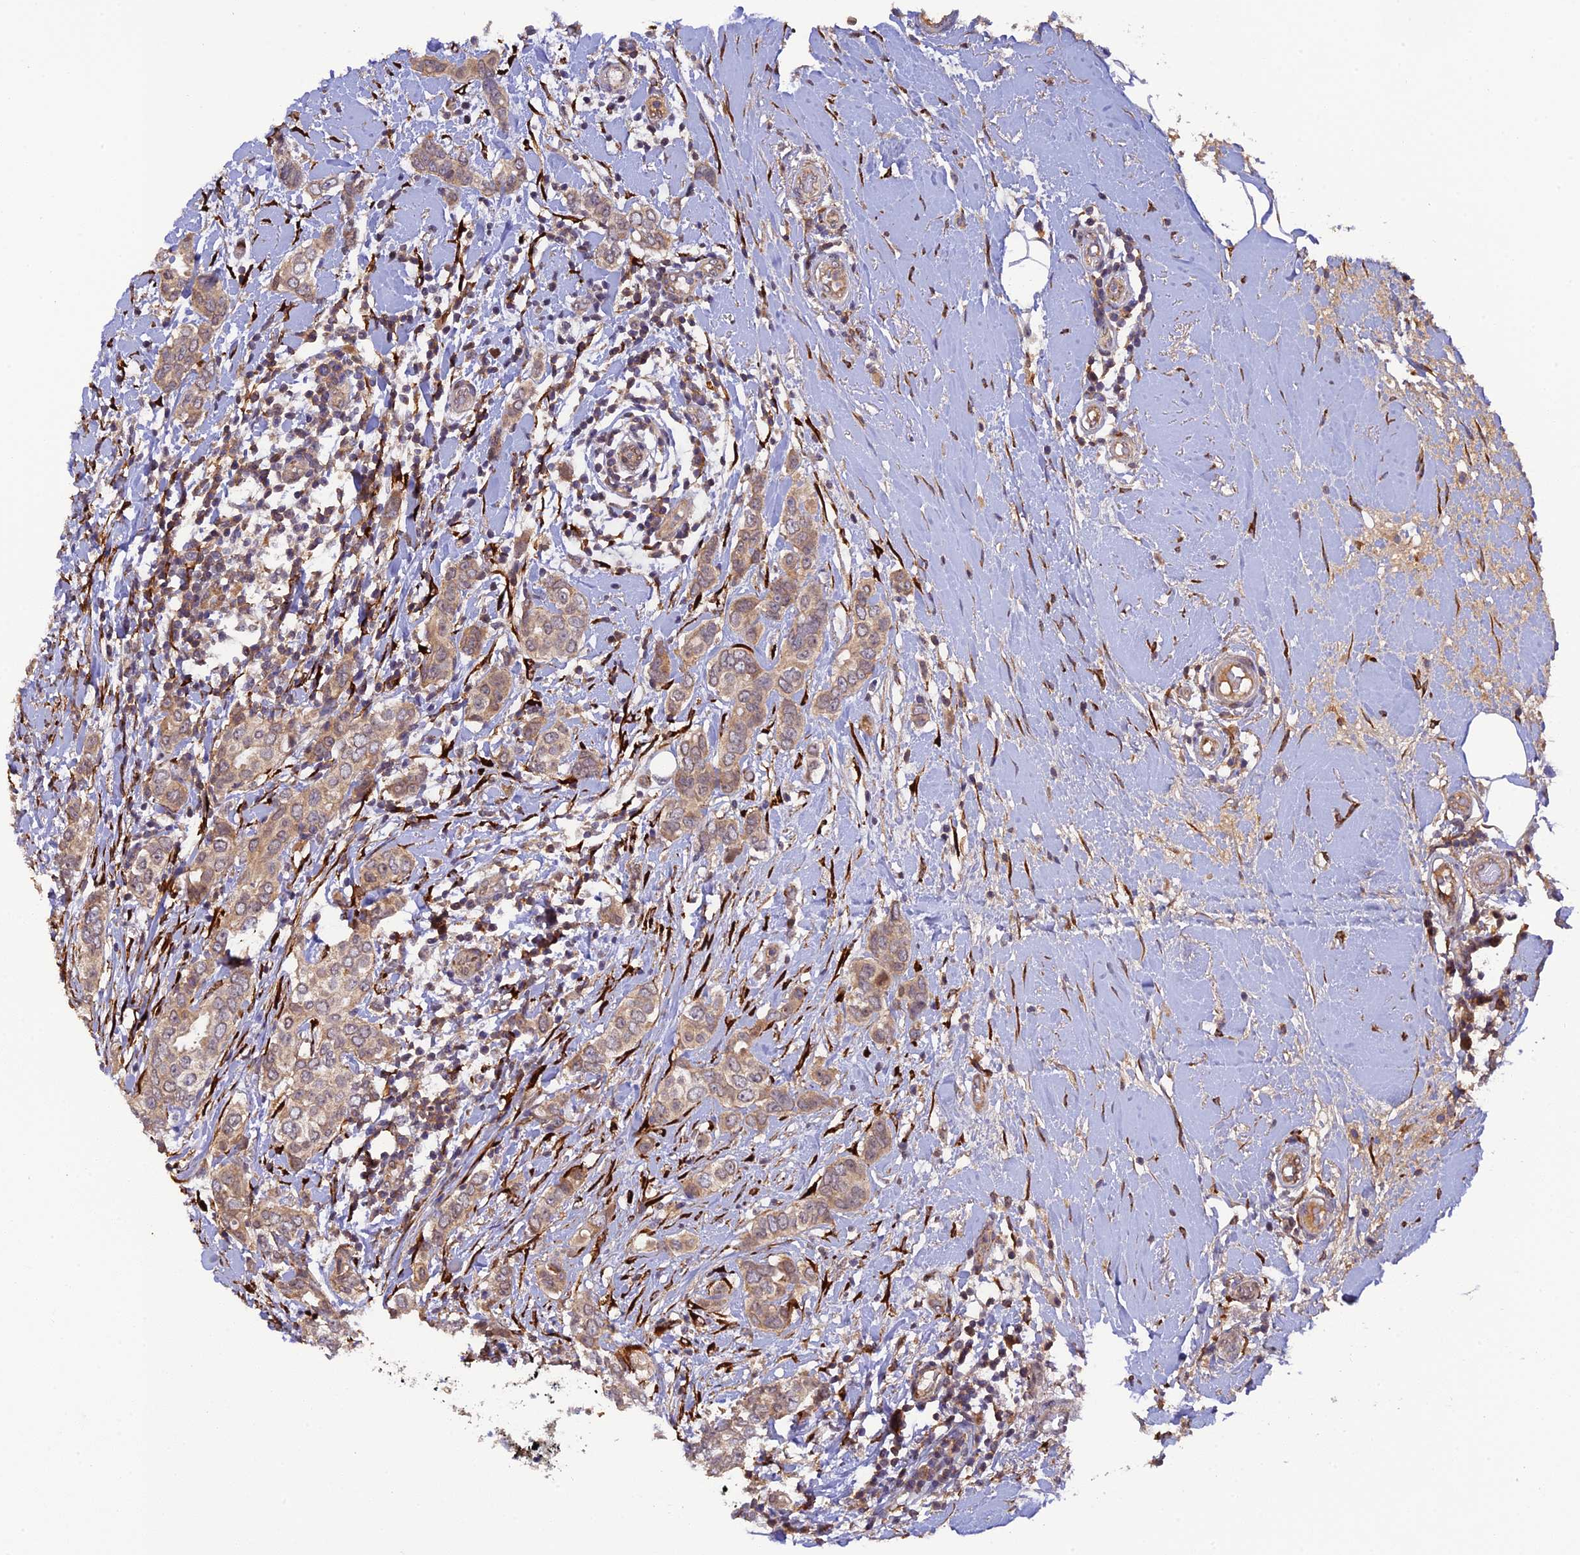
{"staining": {"intensity": "weak", "quantity": ">75%", "location": "cytoplasmic/membranous"}, "tissue": "breast cancer", "cell_type": "Tumor cells", "image_type": "cancer", "snomed": [{"axis": "morphology", "description": "Lobular carcinoma"}, {"axis": "topography", "description": "Breast"}], "caption": "IHC of lobular carcinoma (breast) demonstrates low levels of weak cytoplasmic/membranous expression in approximately >75% of tumor cells.", "gene": "P3H3", "patient": {"sex": "female", "age": 51}}